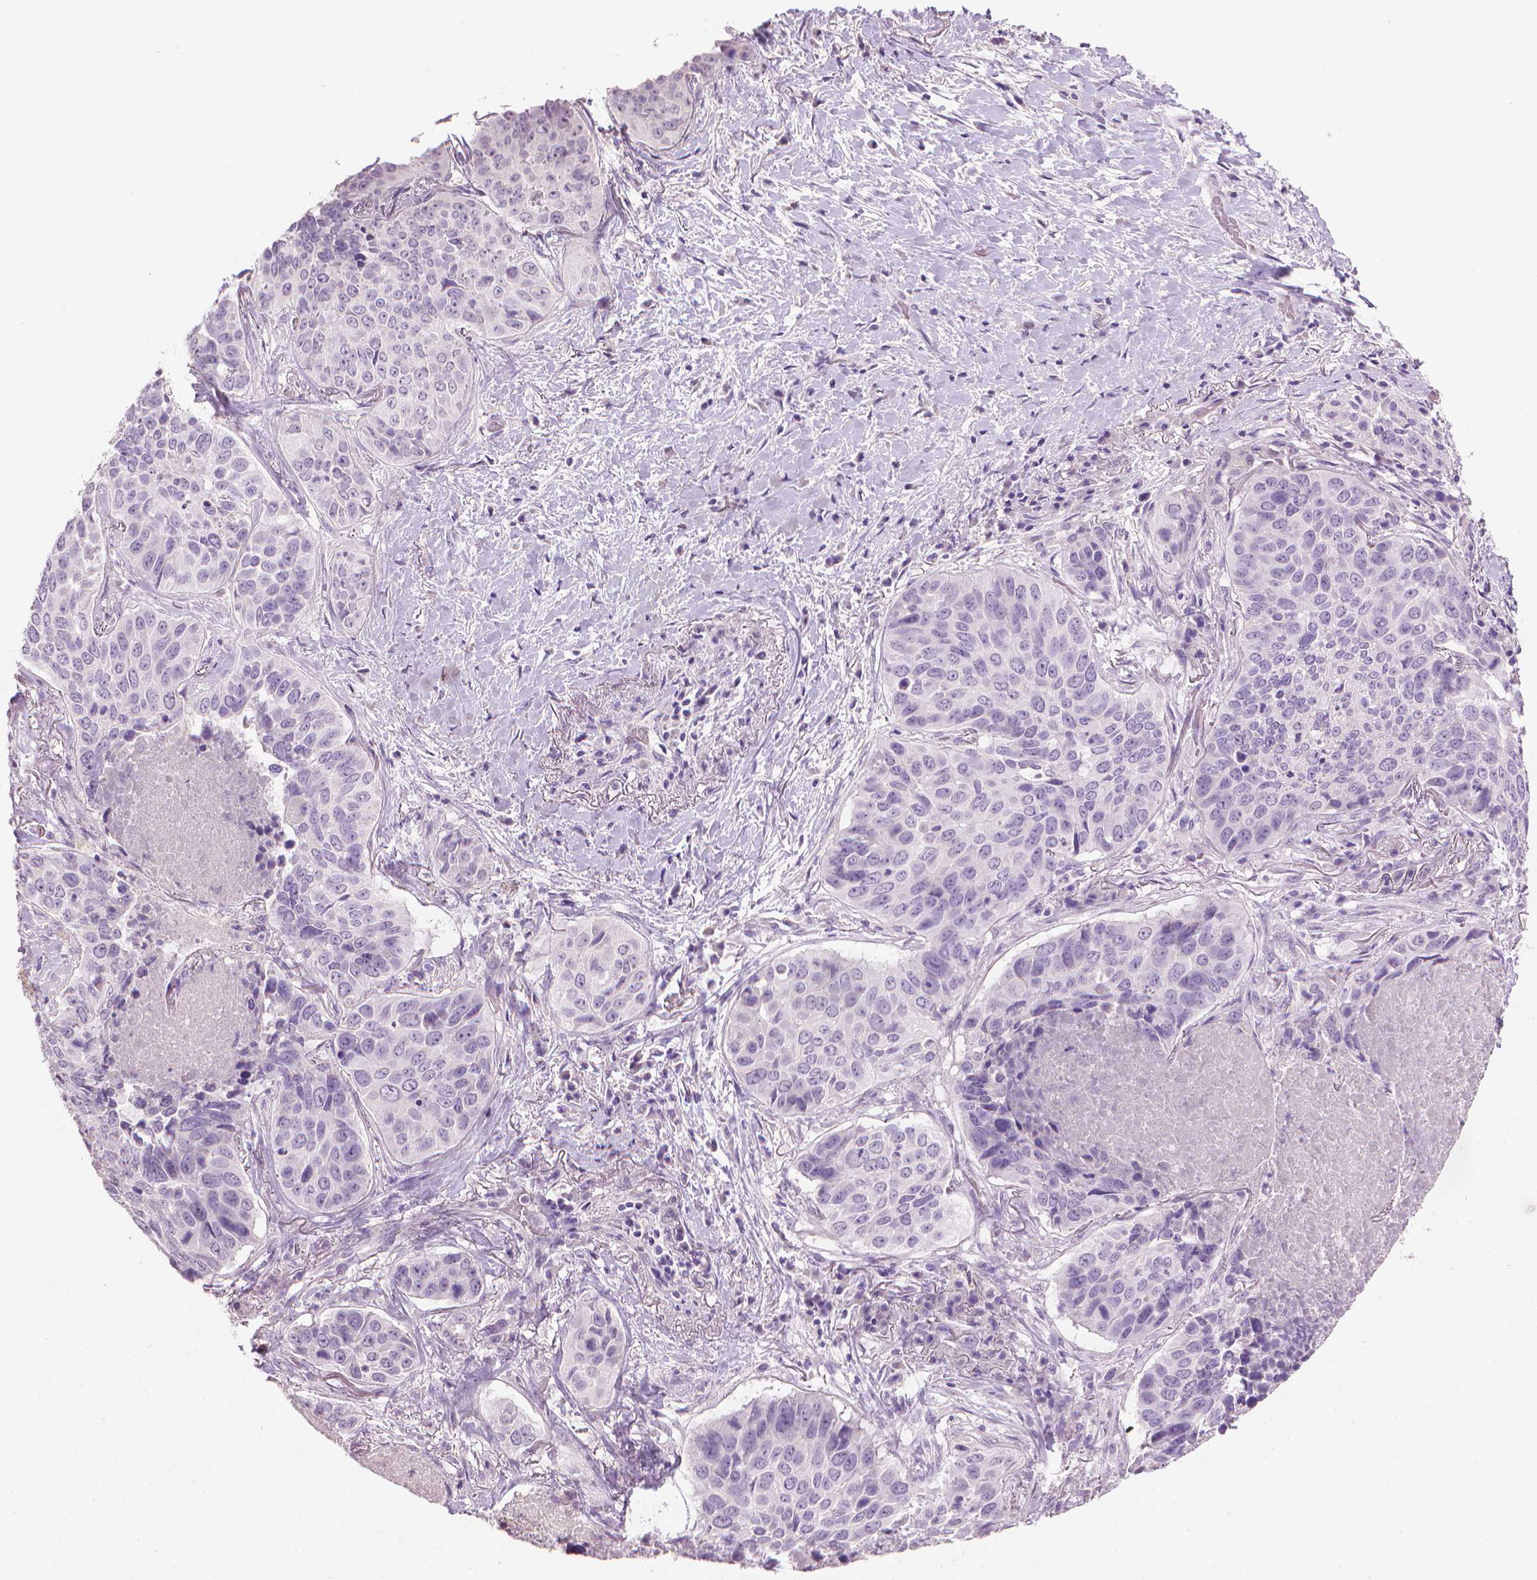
{"staining": {"intensity": "negative", "quantity": "none", "location": "none"}, "tissue": "lung cancer", "cell_type": "Tumor cells", "image_type": "cancer", "snomed": [{"axis": "morphology", "description": "Normal tissue, NOS"}, {"axis": "morphology", "description": "Squamous cell carcinoma, NOS"}, {"axis": "topography", "description": "Bronchus"}, {"axis": "topography", "description": "Lung"}], "caption": "Lung squamous cell carcinoma was stained to show a protein in brown. There is no significant positivity in tumor cells.", "gene": "MLANA", "patient": {"sex": "male", "age": 64}}